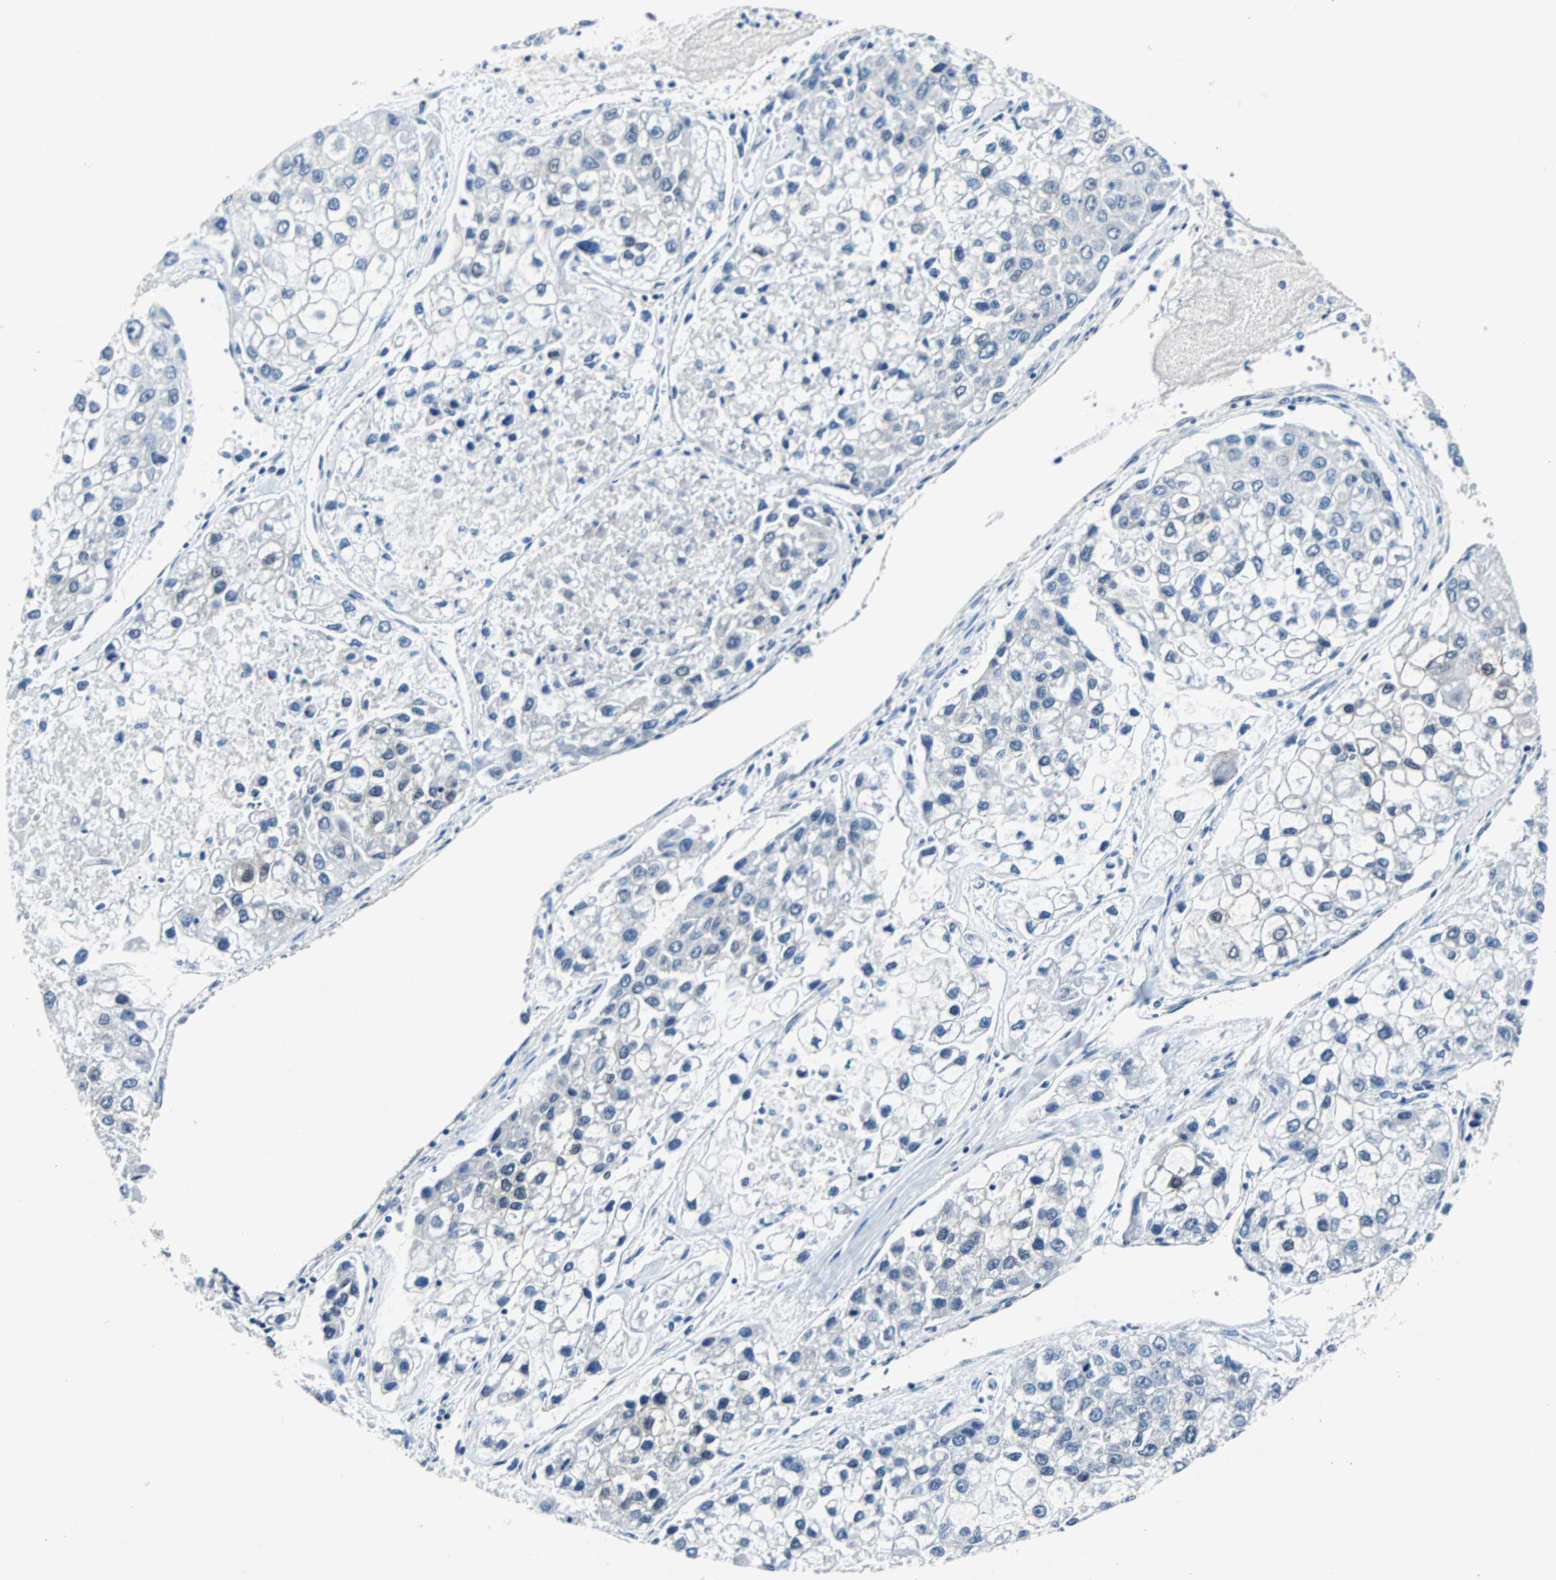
{"staining": {"intensity": "negative", "quantity": "none", "location": "none"}, "tissue": "liver cancer", "cell_type": "Tumor cells", "image_type": "cancer", "snomed": [{"axis": "morphology", "description": "Carcinoma, Hepatocellular, NOS"}, {"axis": "topography", "description": "Liver"}], "caption": "Immunohistochemistry (IHC) micrograph of human liver cancer stained for a protein (brown), which exhibits no positivity in tumor cells. (DAB (3,3'-diaminobenzidine) immunohistochemistry (IHC), high magnification).", "gene": "MAP2K6", "patient": {"sex": "female", "age": 66}}